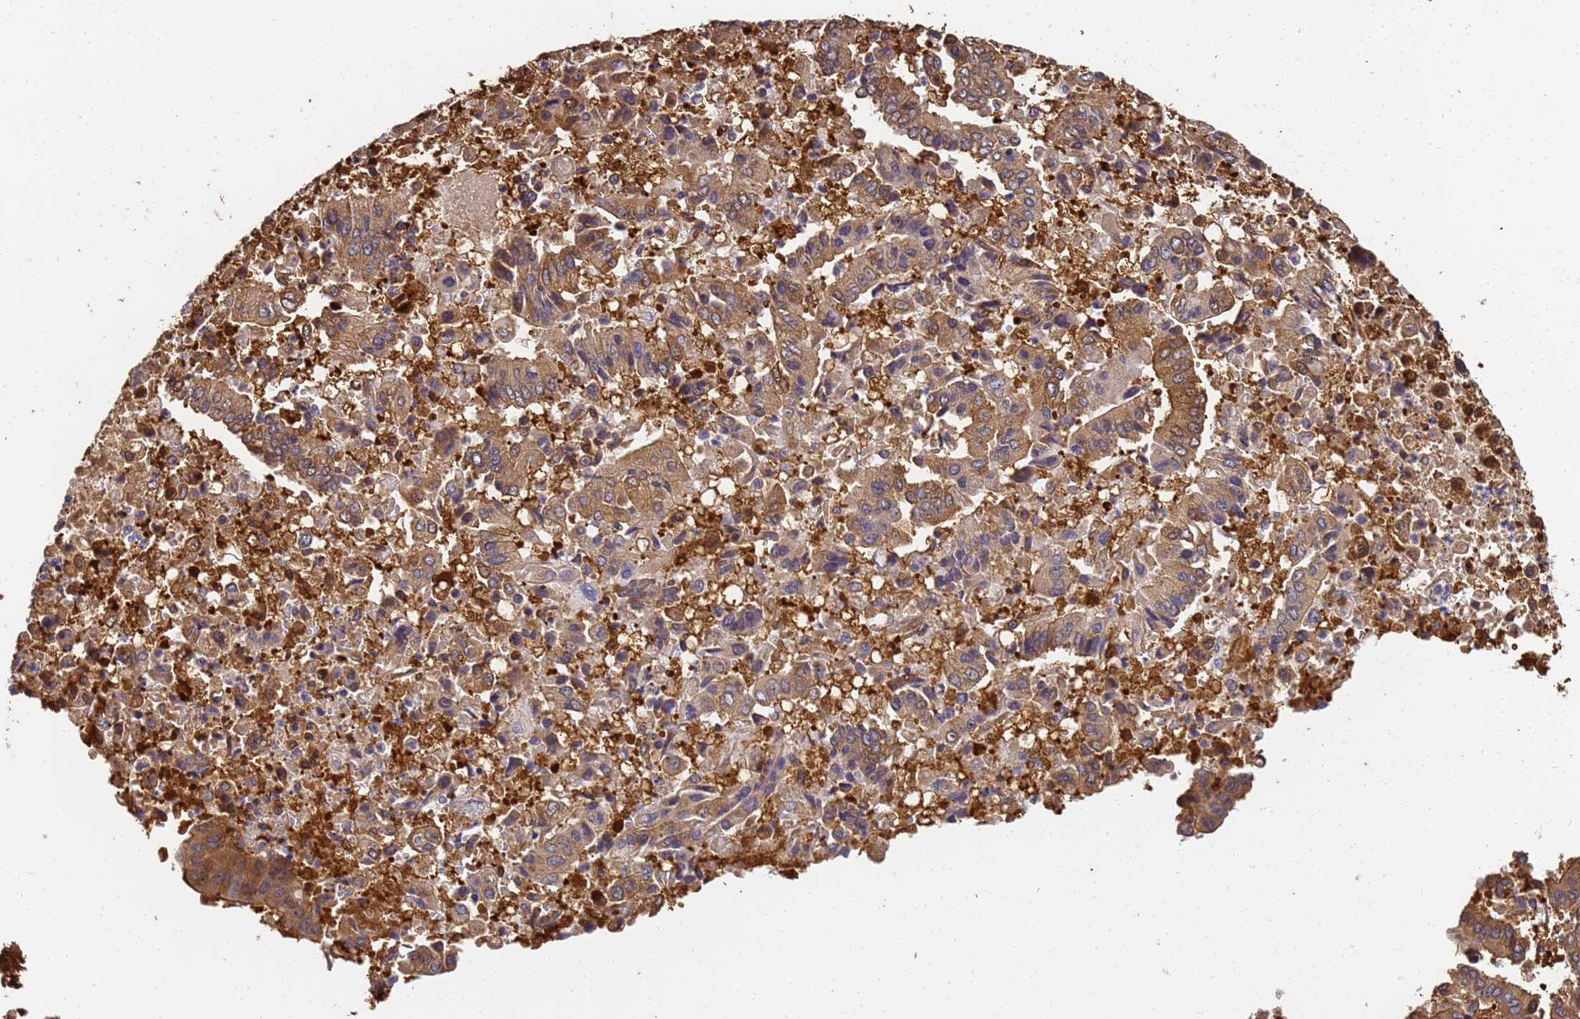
{"staining": {"intensity": "moderate", "quantity": ">75%", "location": "cytoplasmic/membranous"}, "tissue": "pancreatic cancer", "cell_type": "Tumor cells", "image_type": "cancer", "snomed": [{"axis": "morphology", "description": "Adenocarcinoma, NOS"}, {"axis": "topography", "description": "Pancreas"}], "caption": "The photomicrograph shows immunohistochemical staining of adenocarcinoma (pancreatic). There is moderate cytoplasmic/membranous staining is appreciated in approximately >75% of tumor cells.", "gene": "NME1-NME2", "patient": {"sex": "female", "age": 77}}